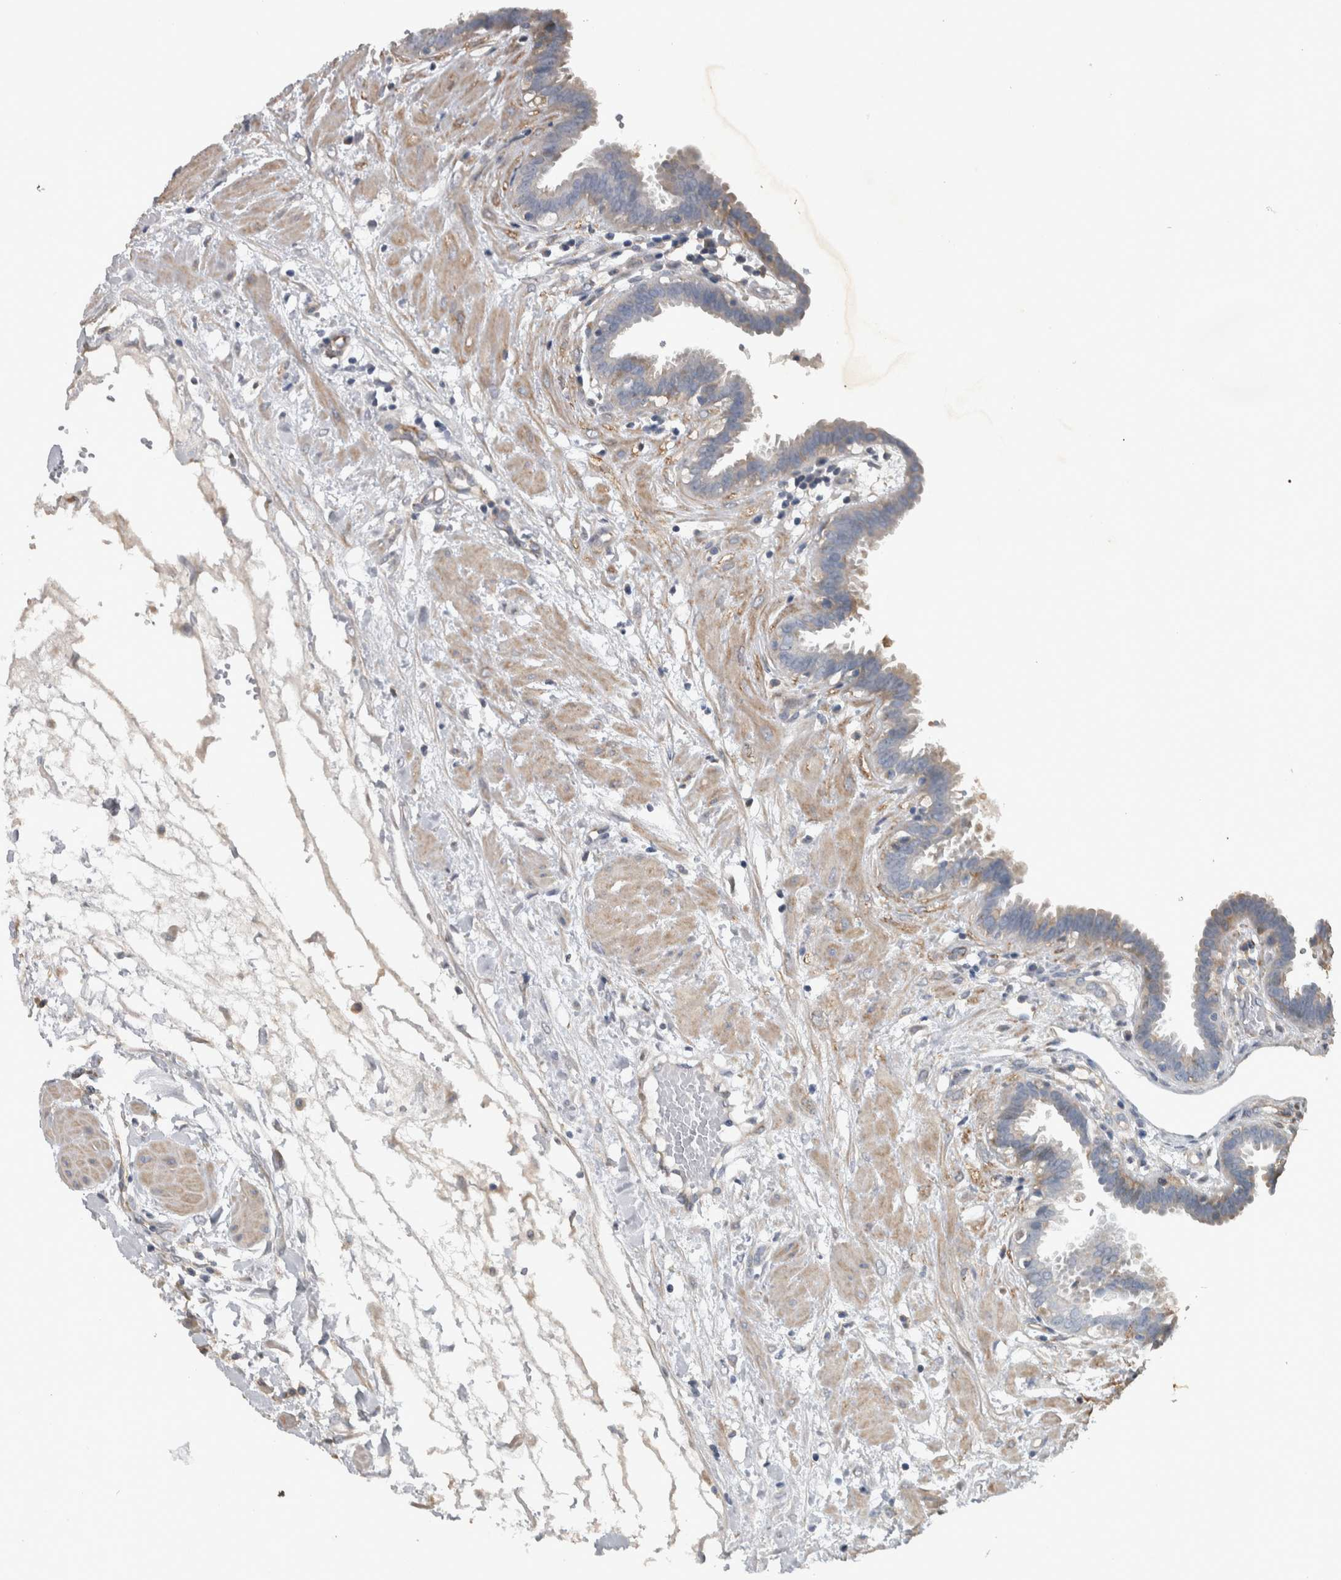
{"staining": {"intensity": "weak", "quantity": "25%-75%", "location": "cytoplasmic/membranous"}, "tissue": "fallopian tube", "cell_type": "Glandular cells", "image_type": "normal", "snomed": [{"axis": "morphology", "description": "Normal tissue, NOS"}, {"axis": "topography", "description": "Fallopian tube"}, {"axis": "topography", "description": "Placenta"}], "caption": "Human fallopian tube stained with a protein marker exhibits weak staining in glandular cells.", "gene": "NT5C2", "patient": {"sex": "female", "age": 32}}